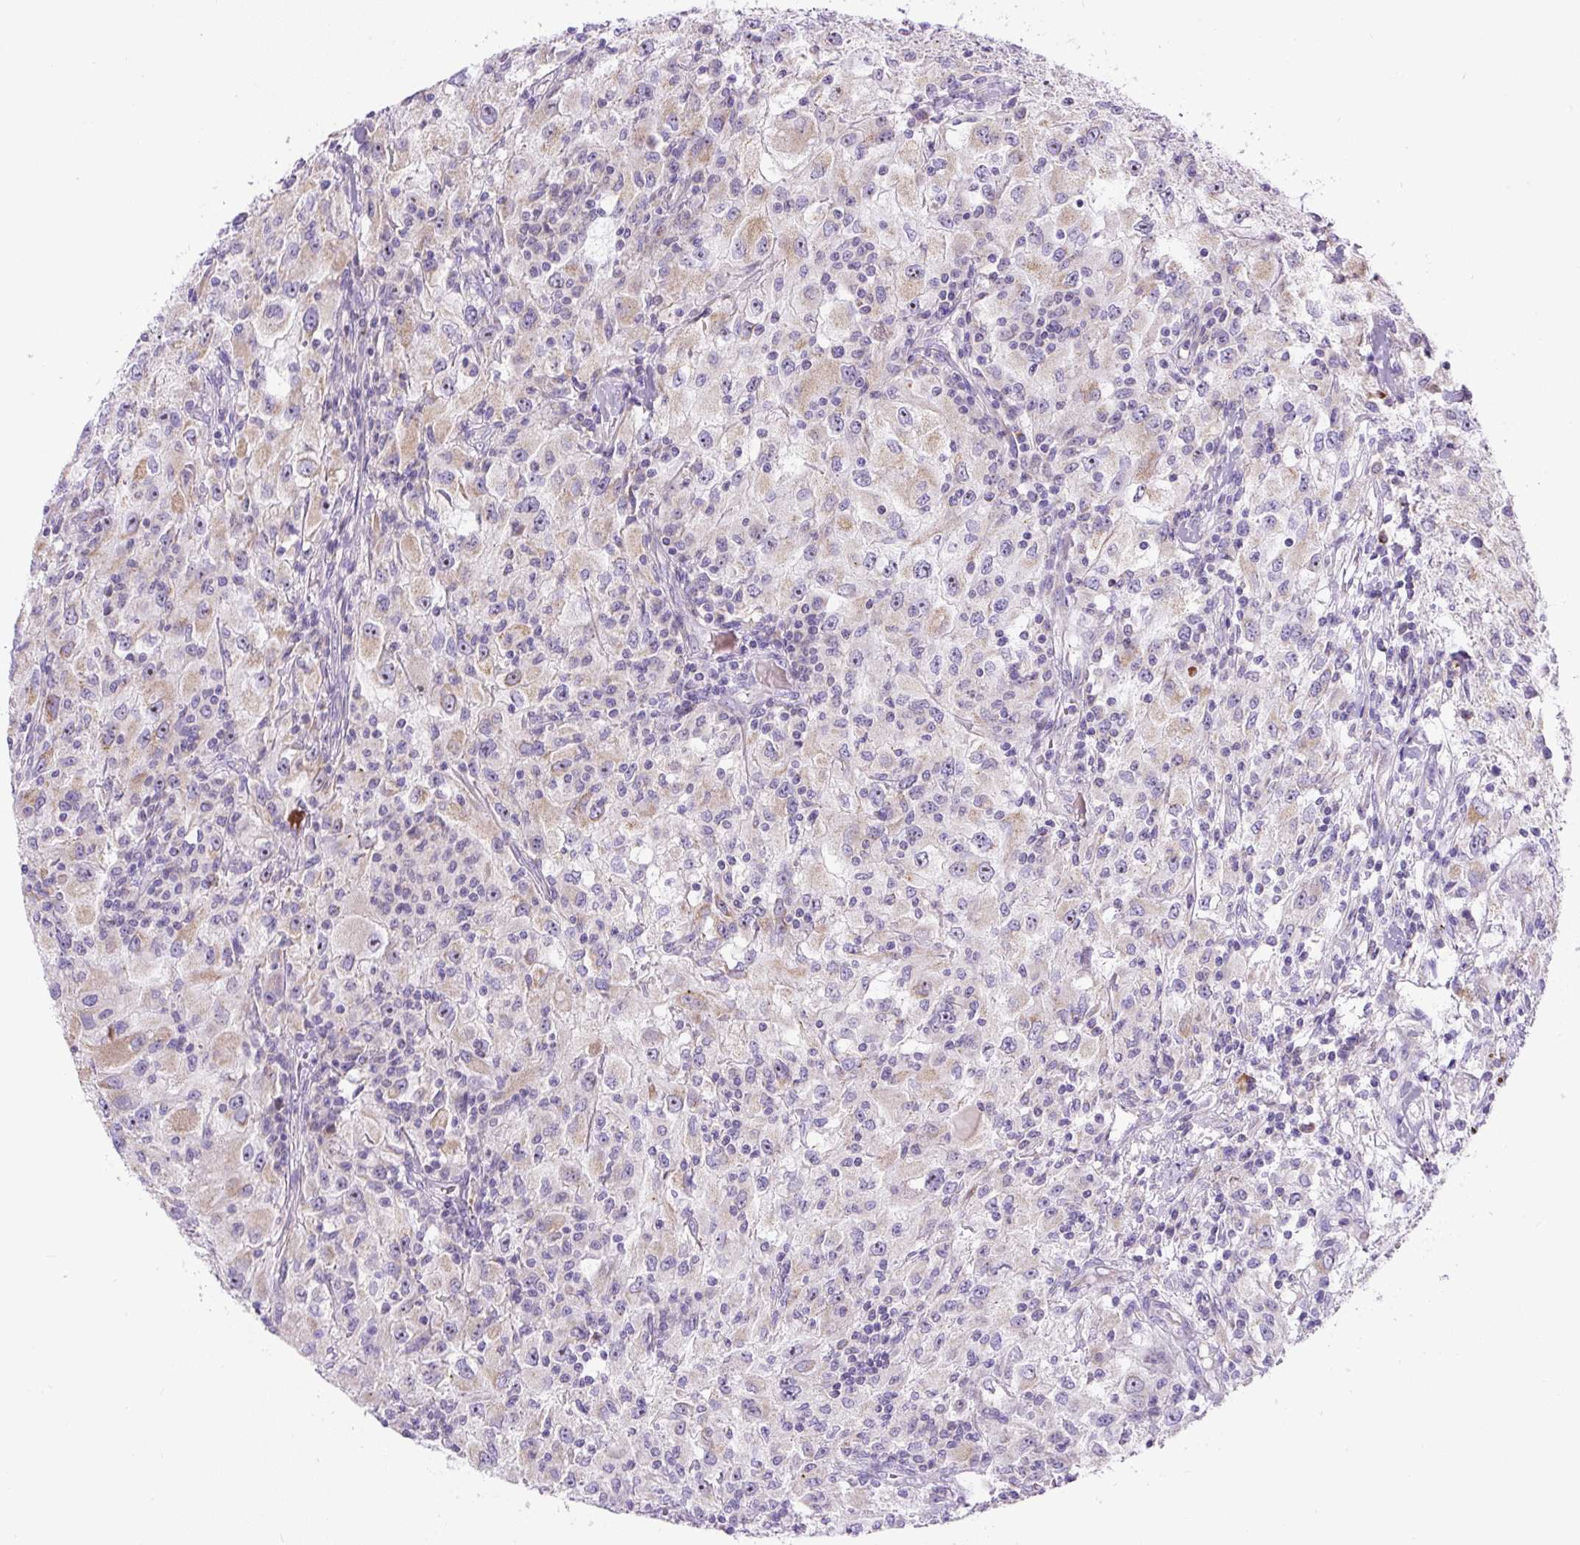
{"staining": {"intensity": "moderate", "quantity": "<25%", "location": "cytoplasmic/membranous"}, "tissue": "renal cancer", "cell_type": "Tumor cells", "image_type": "cancer", "snomed": [{"axis": "morphology", "description": "Adenocarcinoma, NOS"}, {"axis": "topography", "description": "Kidney"}], "caption": "About <25% of tumor cells in human renal cancer exhibit moderate cytoplasmic/membranous protein staining as visualized by brown immunohistochemical staining.", "gene": "ZNF596", "patient": {"sex": "female", "age": 67}}